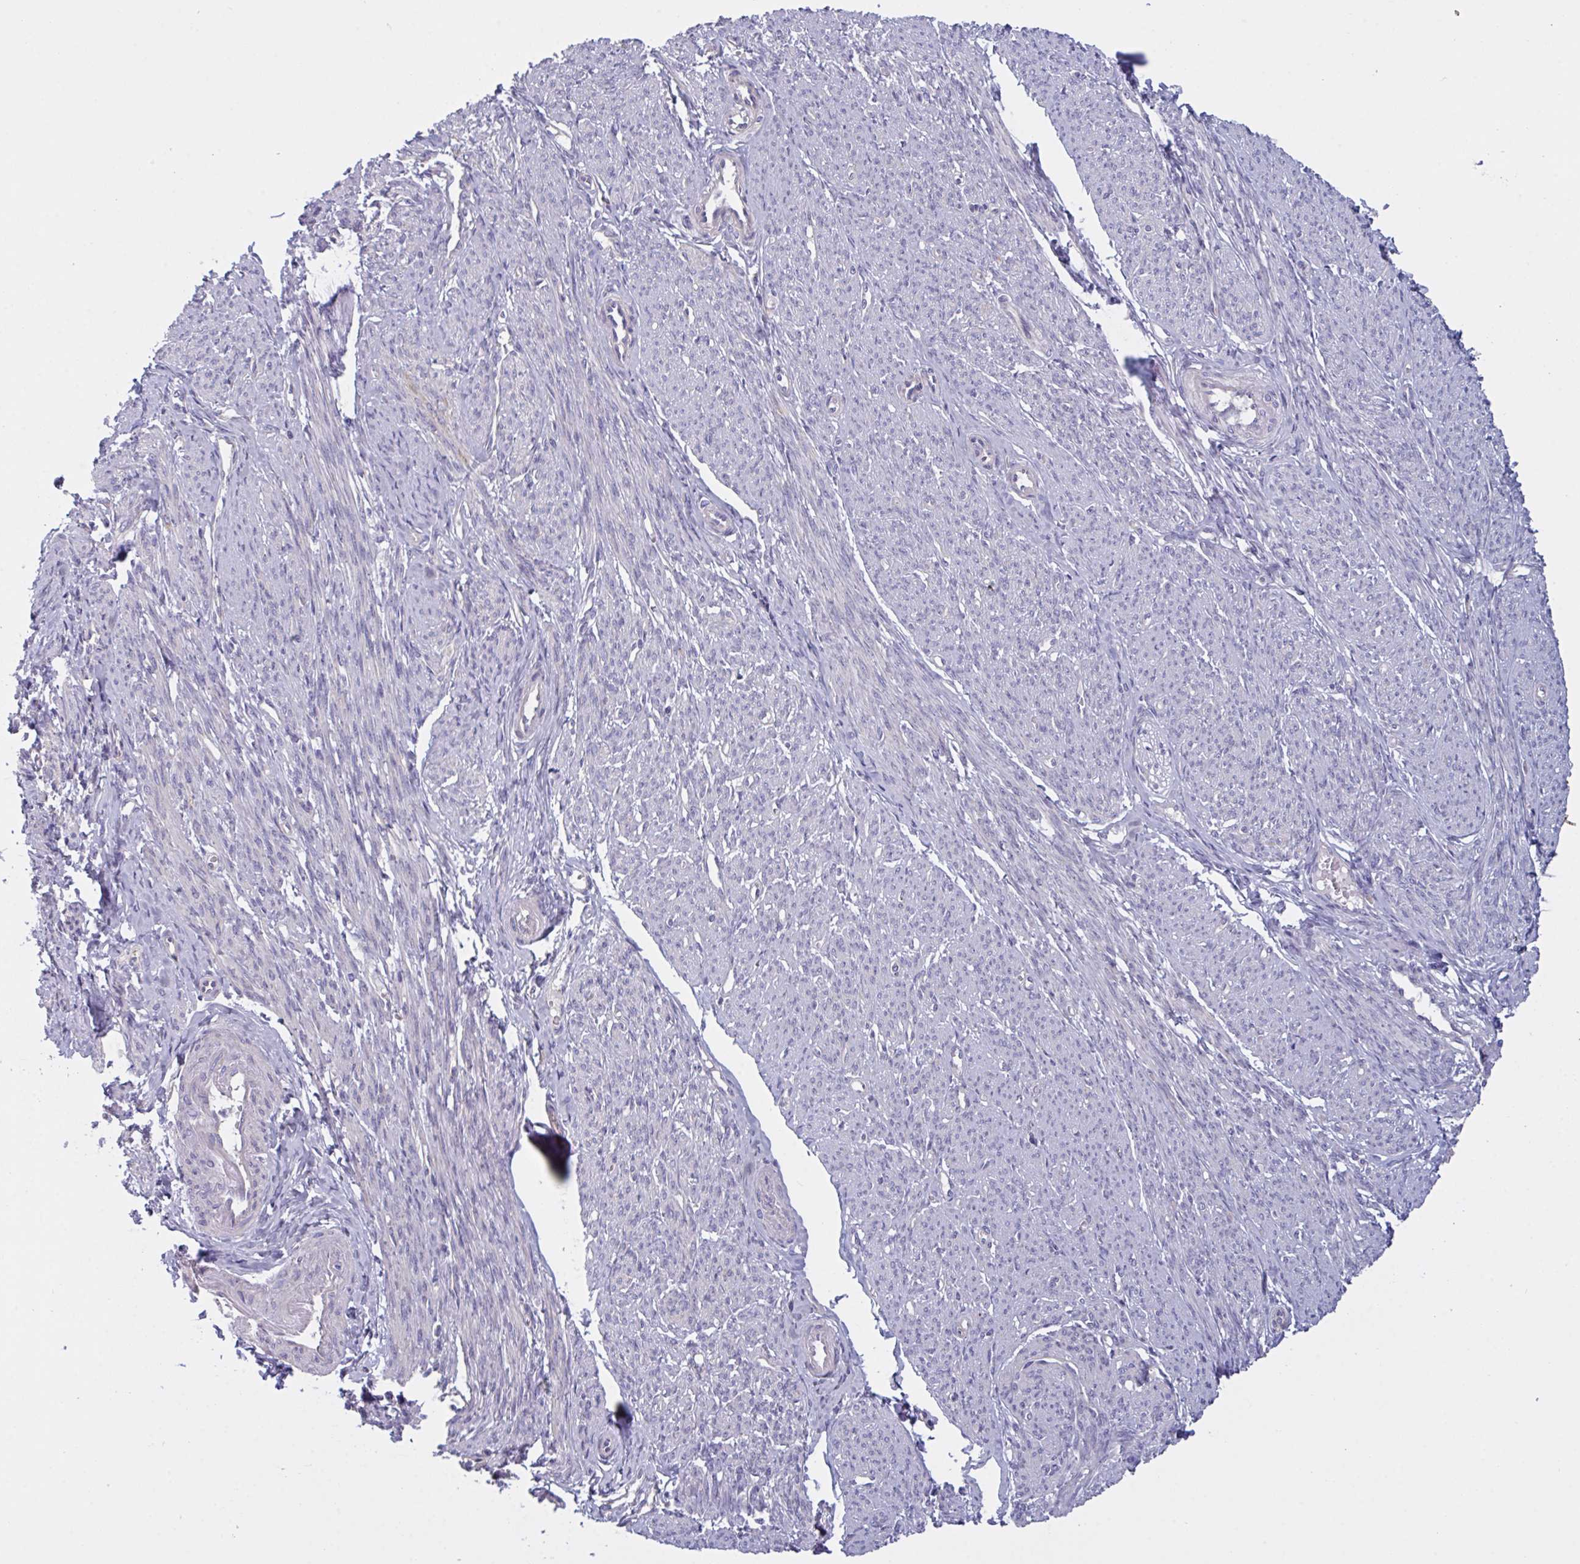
{"staining": {"intensity": "weak", "quantity": "<25%", "location": "cytoplasmic/membranous"}, "tissue": "smooth muscle", "cell_type": "Smooth muscle cells", "image_type": "normal", "snomed": [{"axis": "morphology", "description": "Normal tissue, NOS"}, {"axis": "topography", "description": "Smooth muscle"}], "caption": "Smooth muscle cells show no significant expression in benign smooth muscle. (Stains: DAB immunohistochemistry (IHC) with hematoxylin counter stain, Microscopy: brightfield microscopy at high magnification).", "gene": "MRPS2", "patient": {"sex": "female", "age": 65}}